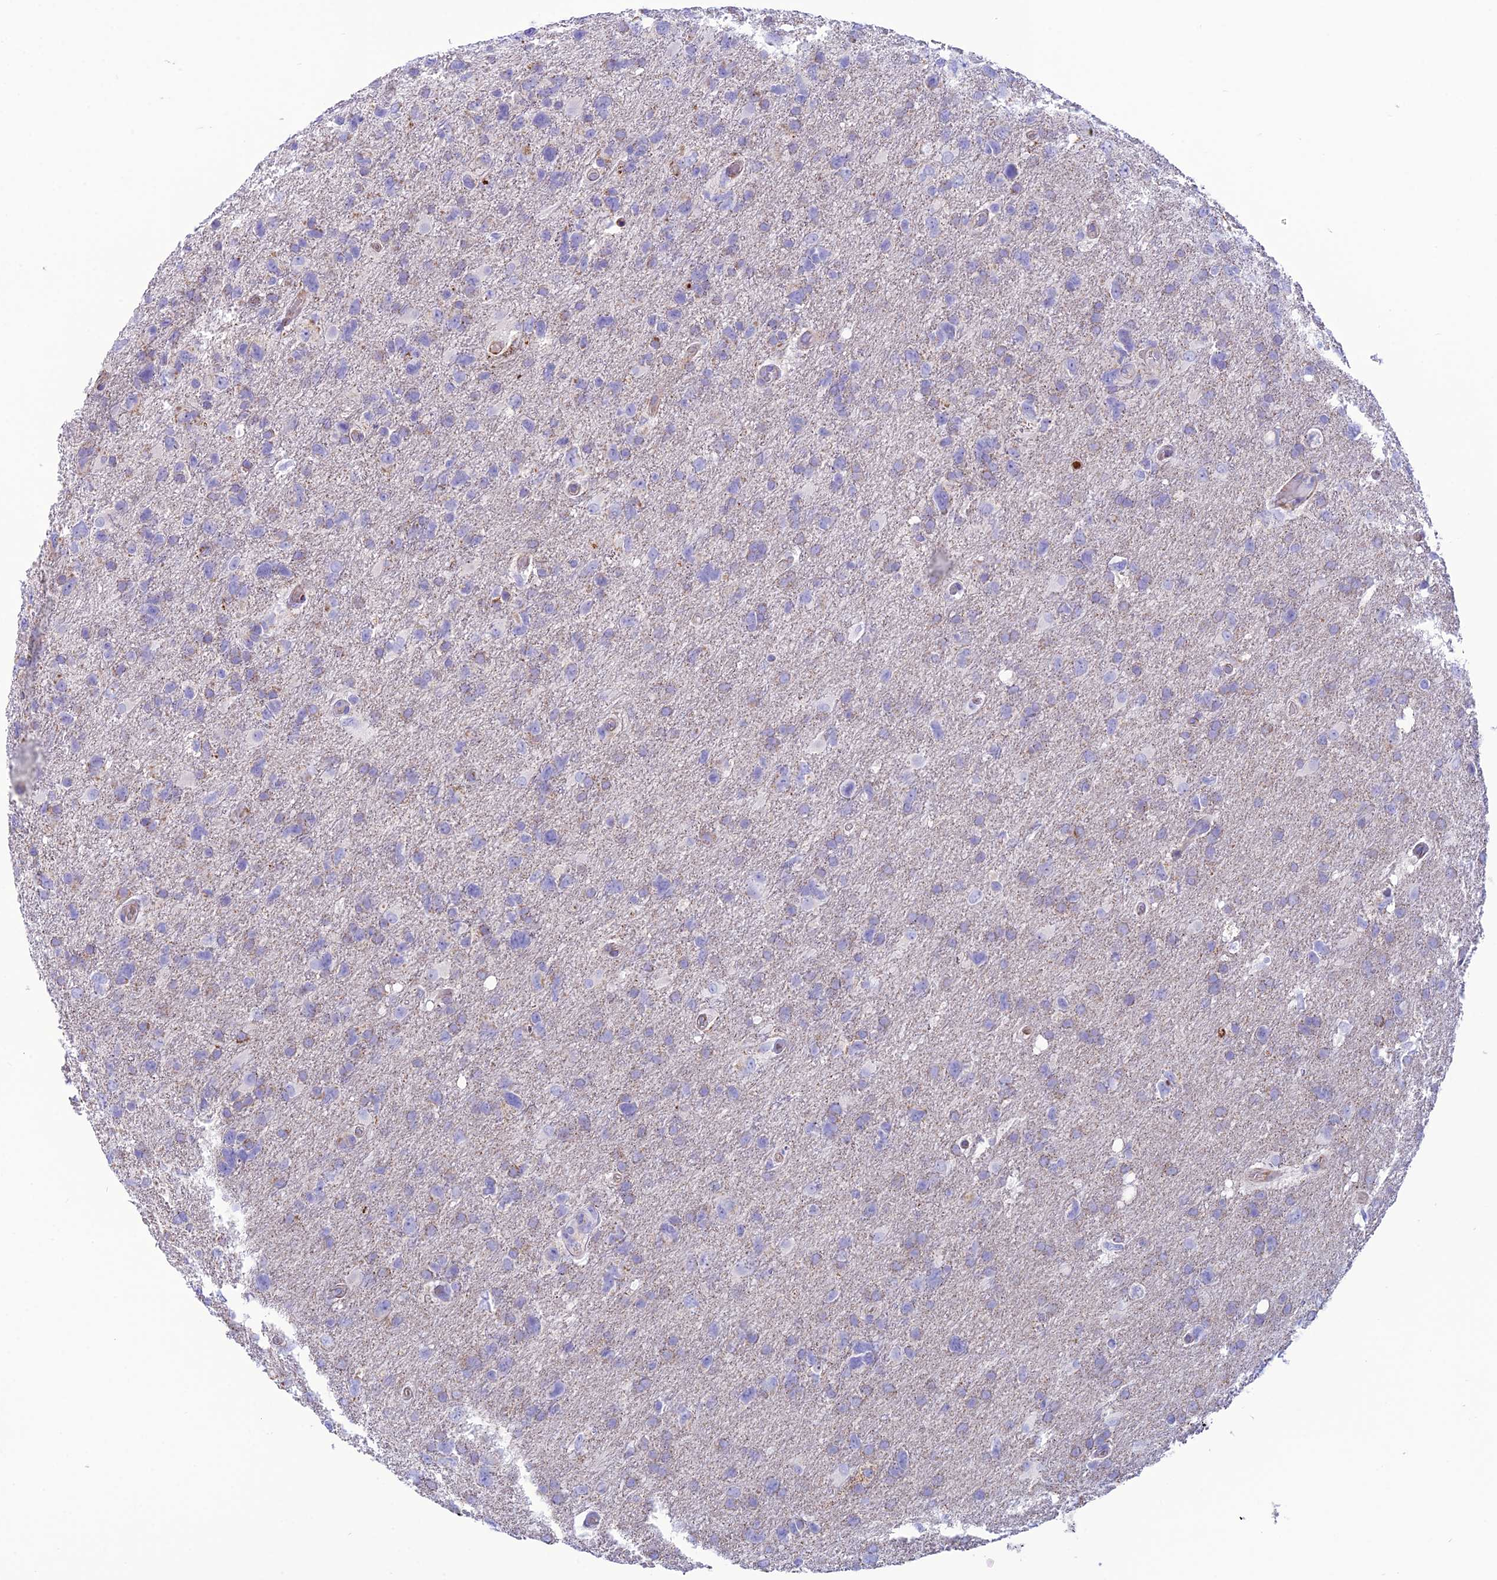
{"staining": {"intensity": "weak", "quantity": "<25%", "location": "cytoplasmic/membranous"}, "tissue": "glioma", "cell_type": "Tumor cells", "image_type": "cancer", "snomed": [{"axis": "morphology", "description": "Glioma, malignant, High grade"}, {"axis": "topography", "description": "Brain"}], "caption": "A photomicrograph of human malignant glioma (high-grade) is negative for staining in tumor cells.", "gene": "POMGNT1", "patient": {"sex": "male", "age": 61}}